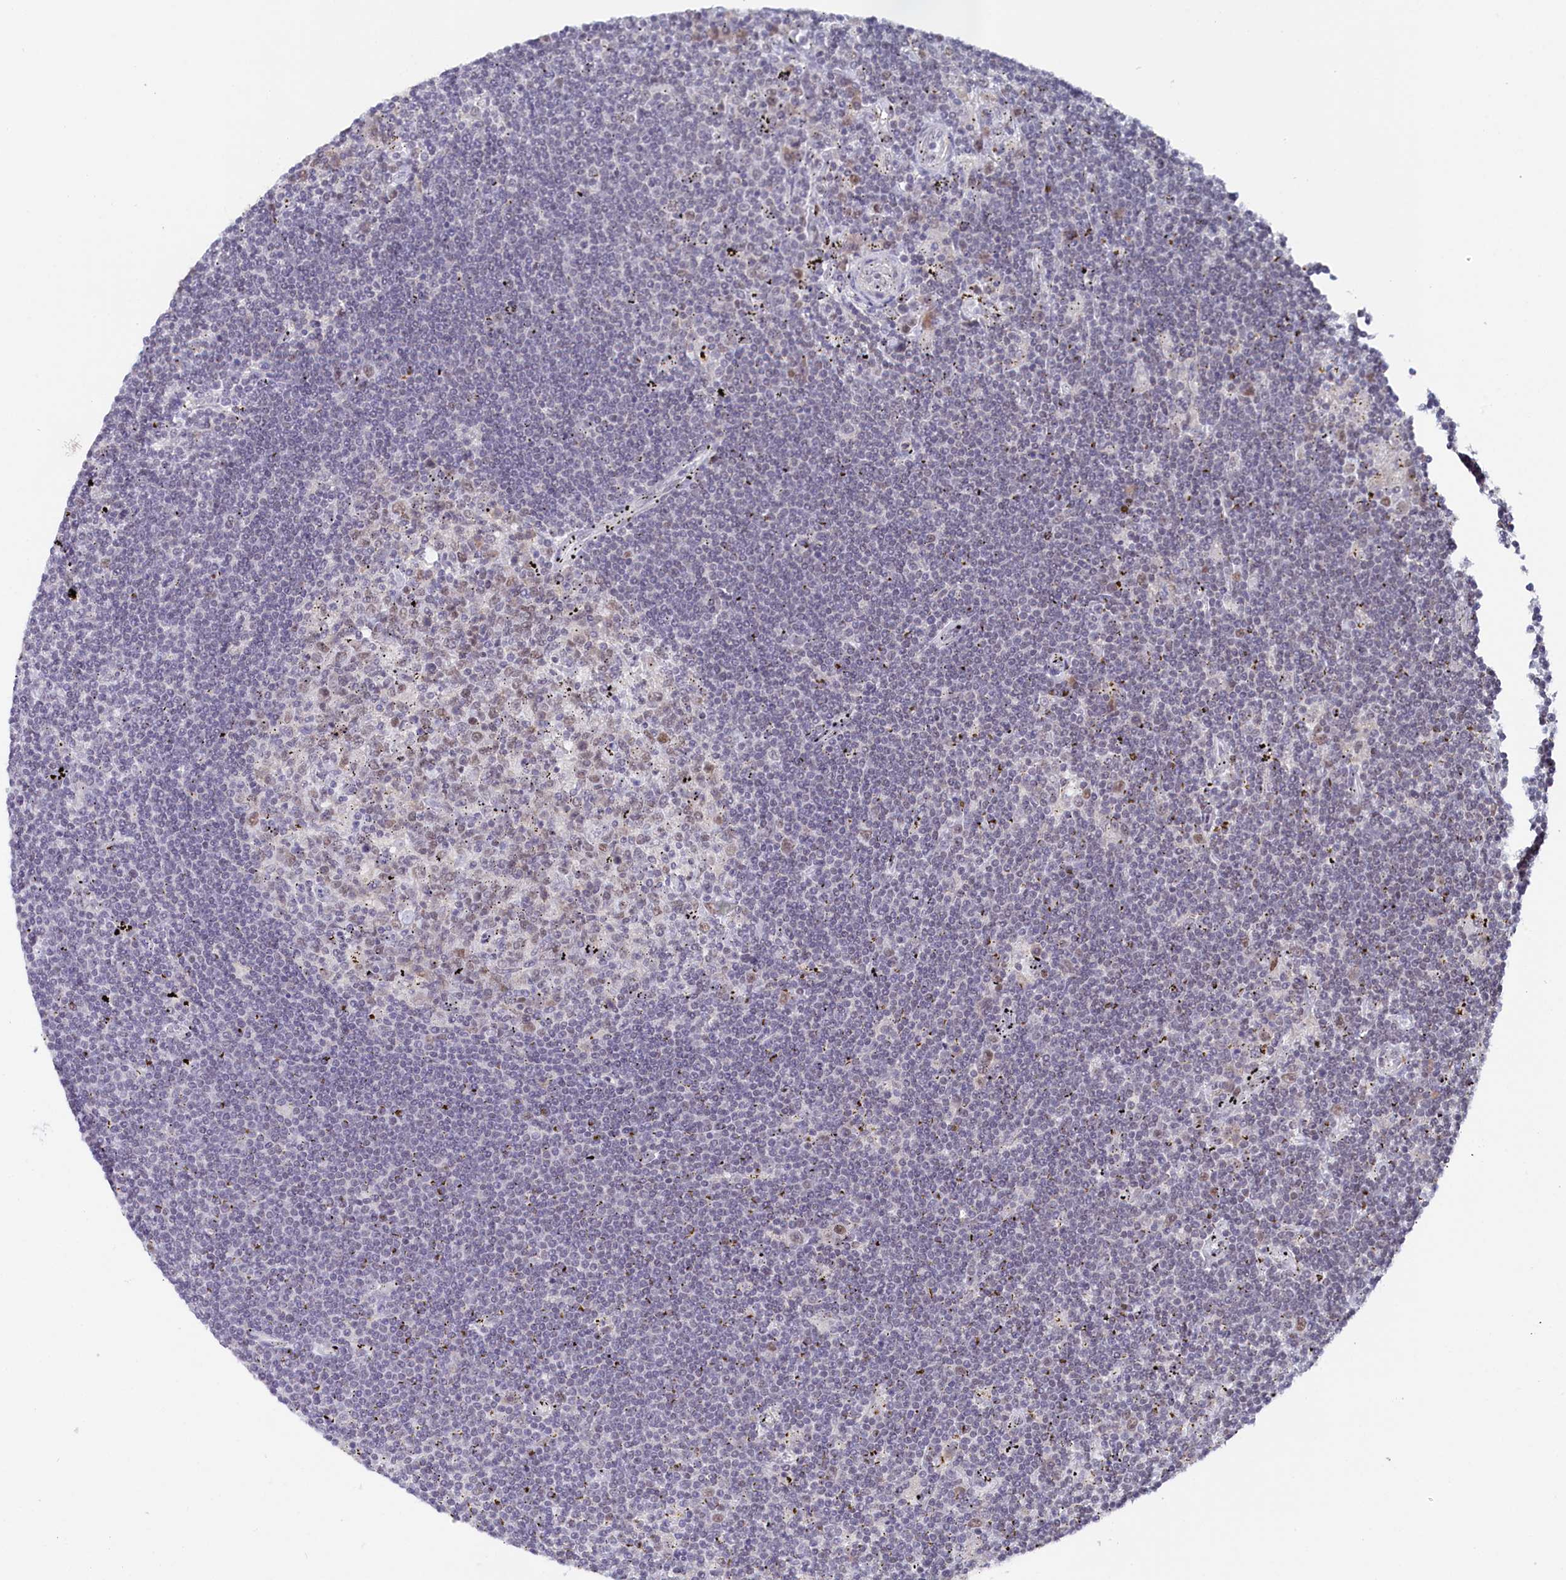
{"staining": {"intensity": "negative", "quantity": "none", "location": "none"}, "tissue": "lymphoma", "cell_type": "Tumor cells", "image_type": "cancer", "snomed": [{"axis": "morphology", "description": "Malignant lymphoma, non-Hodgkin's type, Low grade"}, {"axis": "topography", "description": "Spleen"}], "caption": "High power microscopy histopathology image of an IHC histopathology image of low-grade malignant lymphoma, non-Hodgkin's type, revealing no significant expression in tumor cells. (Brightfield microscopy of DAB (3,3'-diaminobenzidine) immunohistochemistry at high magnification).", "gene": "TIGD4", "patient": {"sex": "male", "age": 76}}